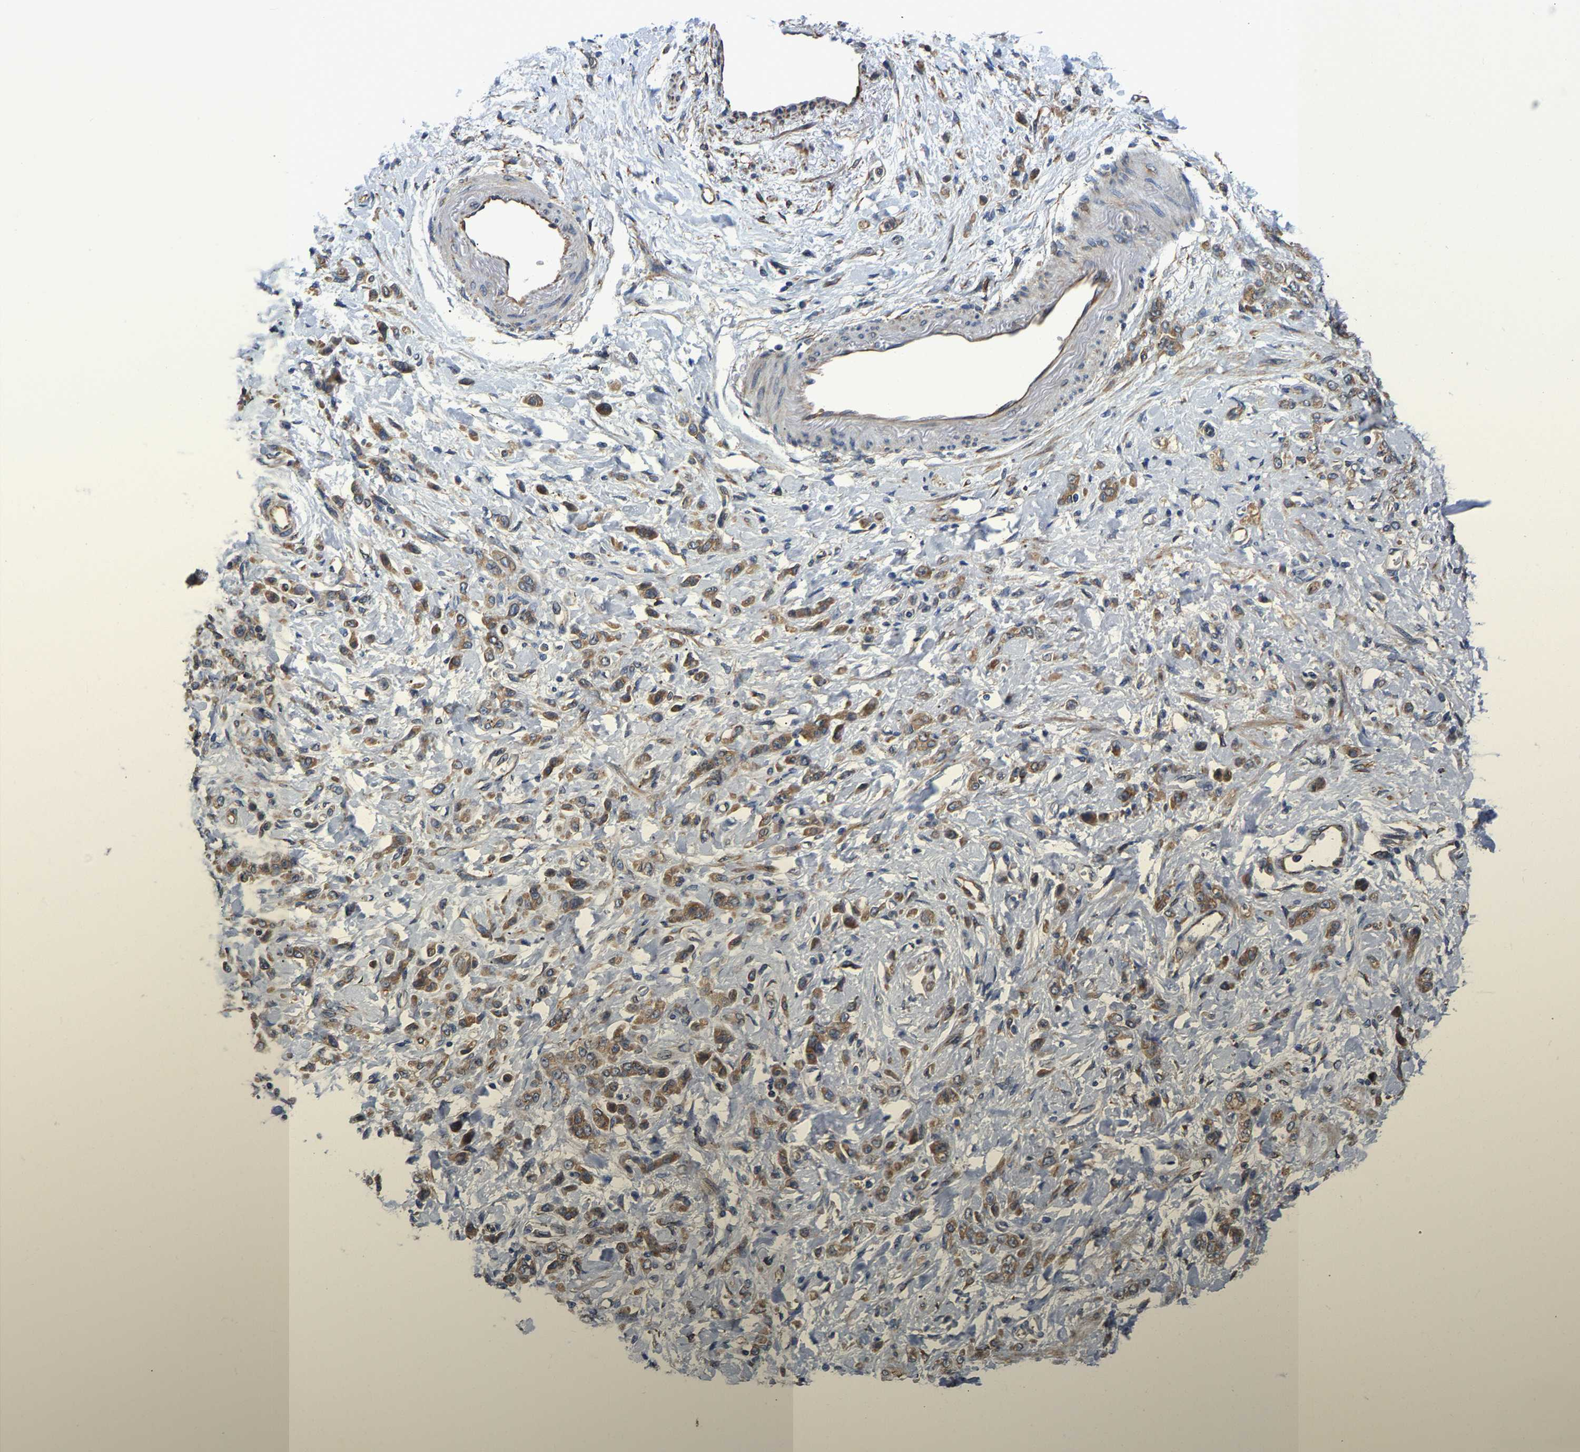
{"staining": {"intensity": "moderate", "quantity": ">75%", "location": "cytoplasmic/membranous"}, "tissue": "stomach cancer", "cell_type": "Tumor cells", "image_type": "cancer", "snomed": [{"axis": "morphology", "description": "Normal tissue, NOS"}, {"axis": "morphology", "description": "Adenocarcinoma, NOS"}, {"axis": "topography", "description": "Stomach"}], "caption": "Protein expression analysis of stomach cancer (adenocarcinoma) shows moderate cytoplasmic/membranous positivity in approximately >75% of tumor cells.", "gene": "ARL6IP5", "patient": {"sex": "male", "age": 82}}